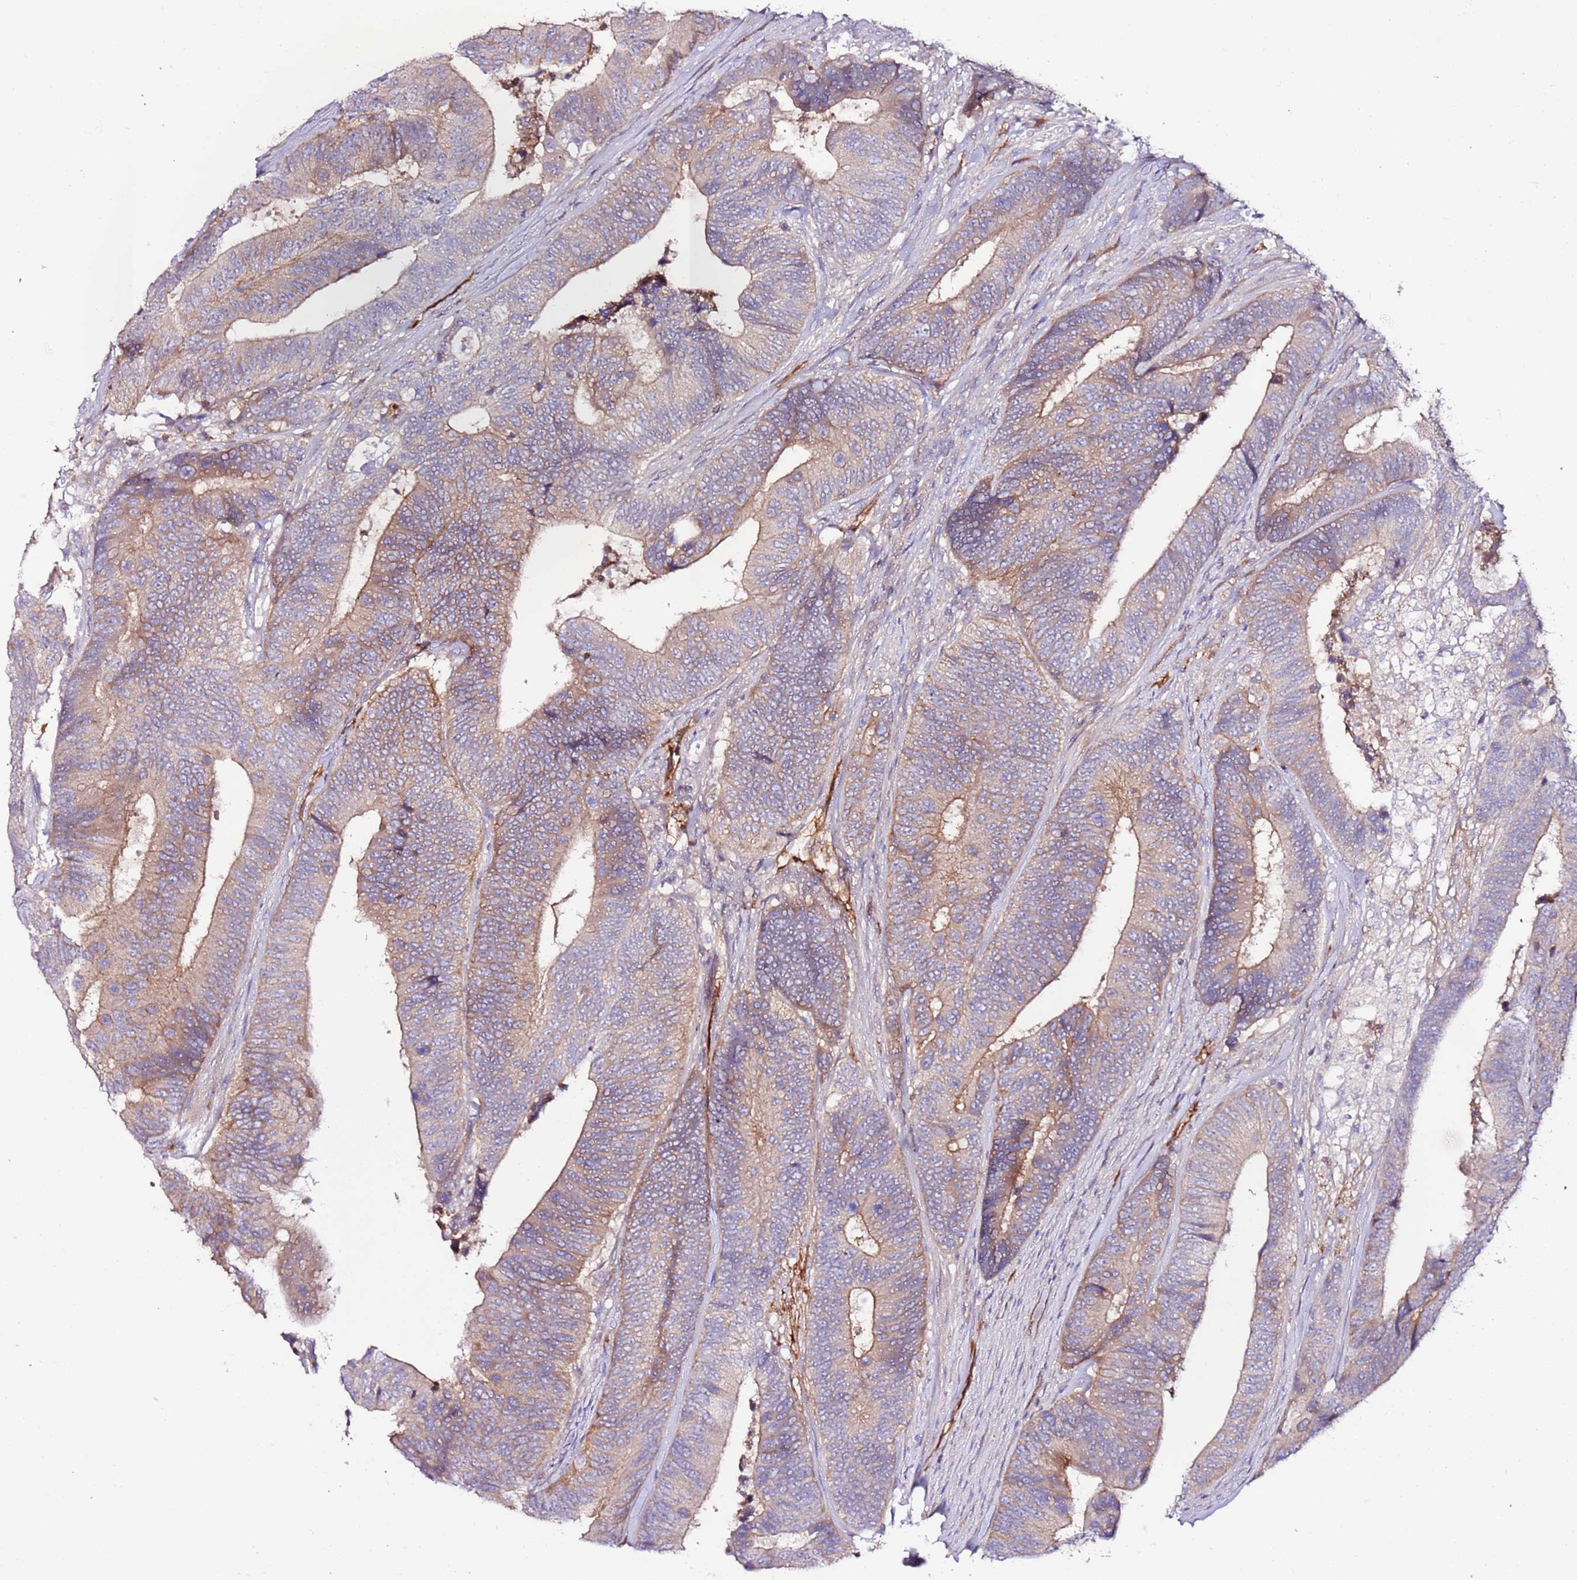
{"staining": {"intensity": "moderate", "quantity": ">75%", "location": "cytoplasmic/membranous"}, "tissue": "colorectal cancer", "cell_type": "Tumor cells", "image_type": "cancer", "snomed": [{"axis": "morphology", "description": "Adenocarcinoma, NOS"}, {"axis": "topography", "description": "Colon"}], "caption": "Protein positivity by immunohistochemistry (IHC) displays moderate cytoplasmic/membranous expression in approximately >75% of tumor cells in adenocarcinoma (colorectal). (brown staining indicates protein expression, while blue staining denotes nuclei).", "gene": "FLVCR1", "patient": {"sex": "male", "age": 87}}